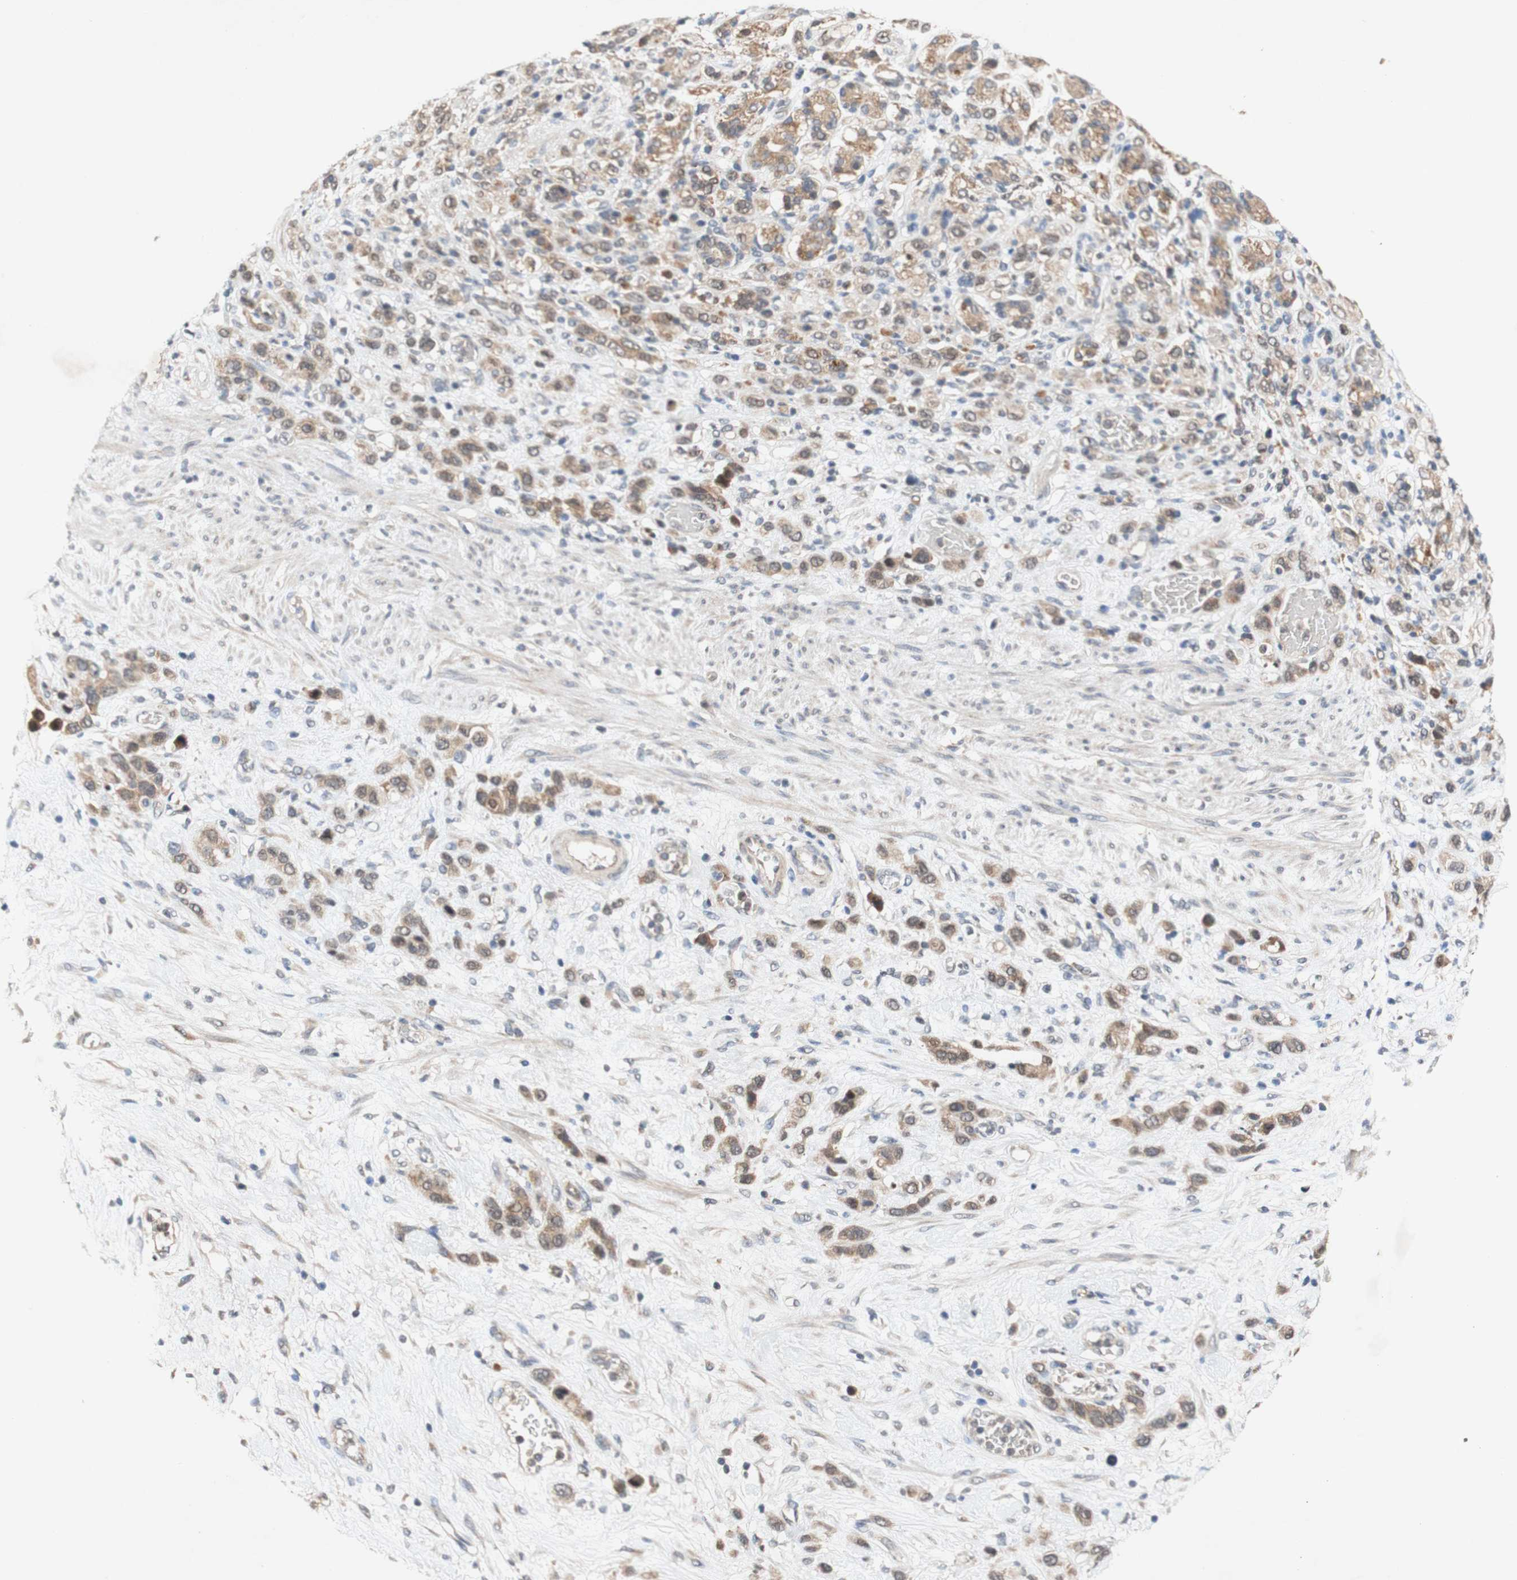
{"staining": {"intensity": "moderate", "quantity": ">75%", "location": "cytoplasmic/membranous"}, "tissue": "stomach cancer", "cell_type": "Tumor cells", "image_type": "cancer", "snomed": [{"axis": "morphology", "description": "Adenocarcinoma, NOS"}, {"axis": "morphology", "description": "Adenocarcinoma, High grade"}, {"axis": "topography", "description": "Stomach, upper"}, {"axis": "topography", "description": "Stomach, lower"}], "caption": "Immunohistochemical staining of human stomach cancer (adenocarcinoma (high-grade)) demonstrates medium levels of moderate cytoplasmic/membranous protein staining in about >75% of tumor cells.", "gene": "PIN1", "patient": {"sex": "female", "age": 65}}